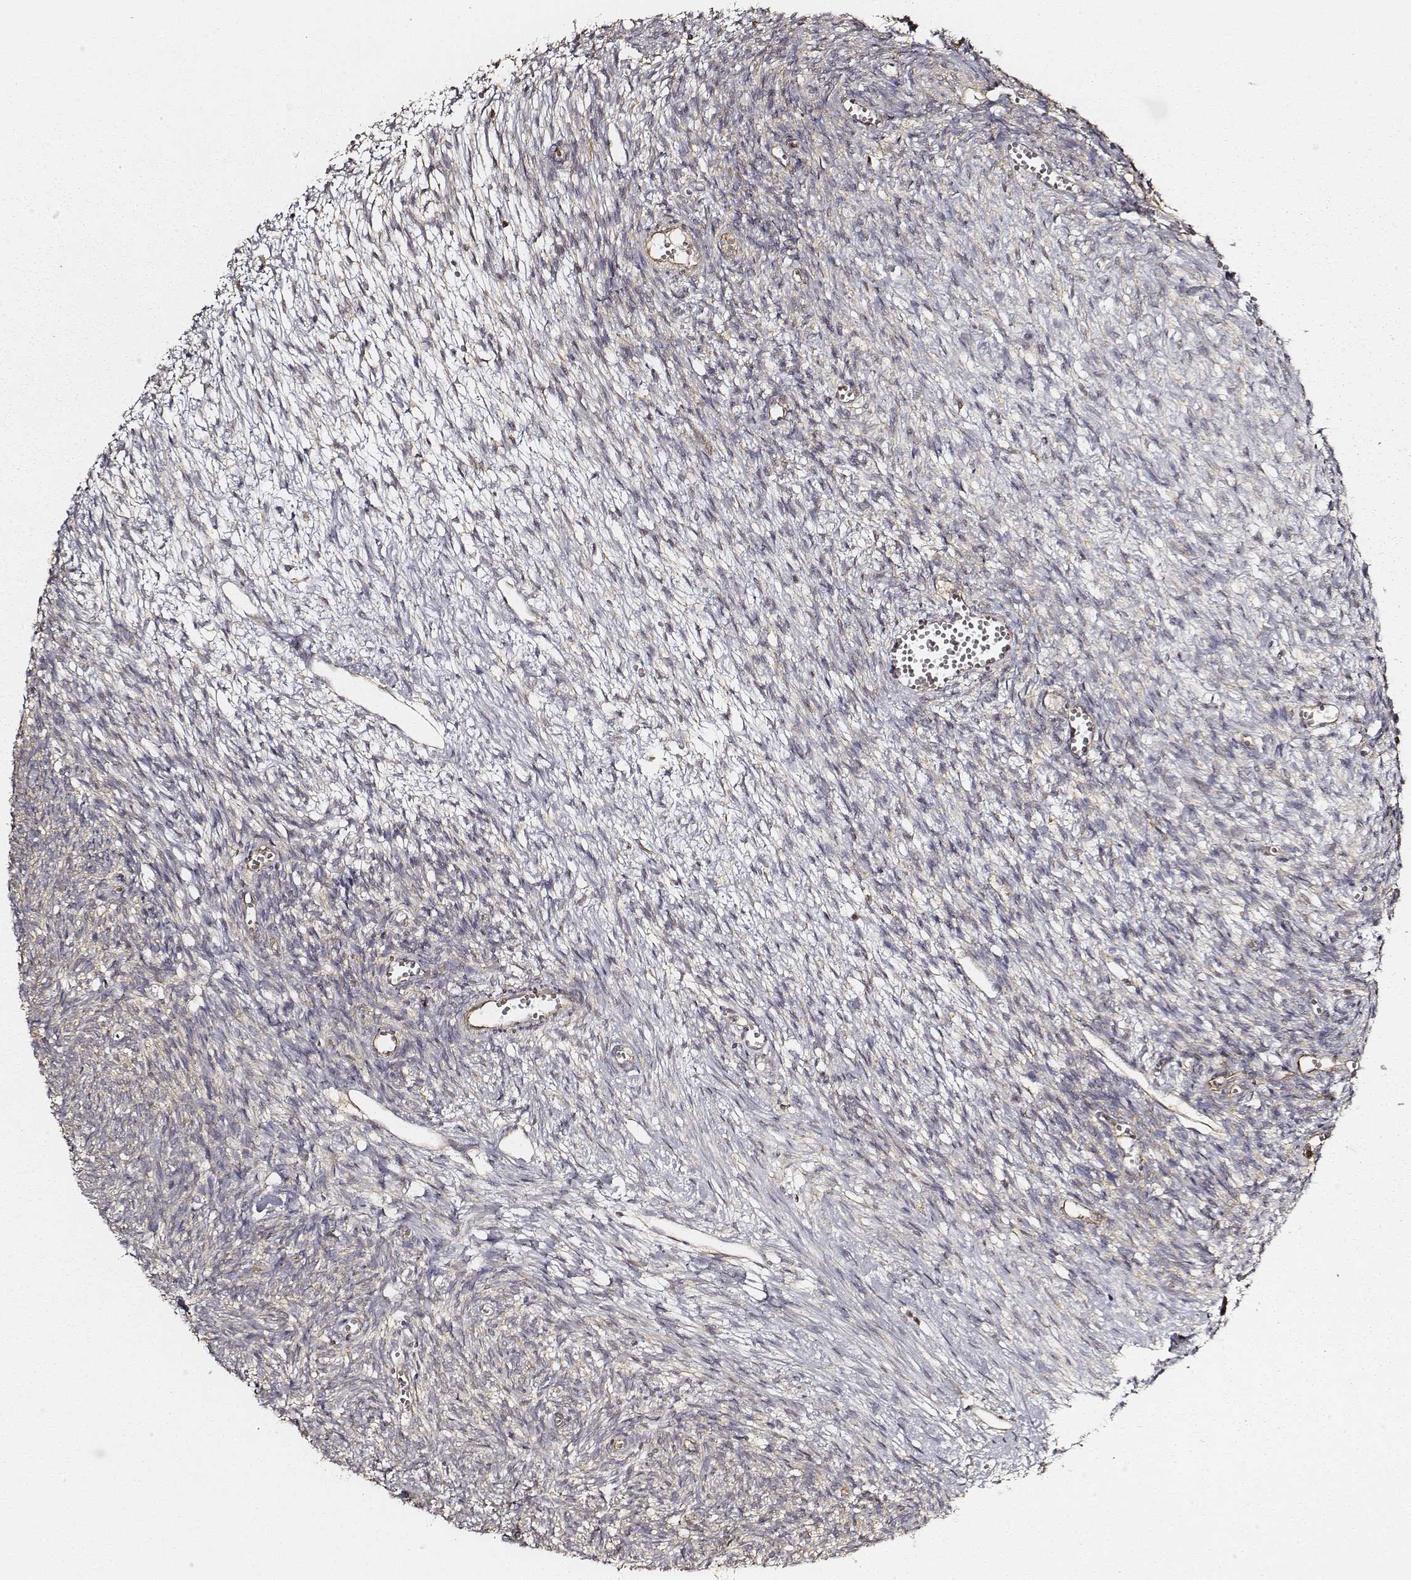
{"staining": {"intensity": "strong", "quantity": ">75%", "location": "cytoplasmic/membranous"}, "tissue": "ovary", "cell_type": "Follicle cells", "image_type": "normal", "snomed": [{"axis": "morphology", "description": "Normal tissue, NOS"}, {"axis": "topography", "description": "Ovary"}], "caption": "A brown stain labels strong cytoplasmic/membranous staining of a protein in follicle cells of benign ovary.", "gene": "CARS1", "patient": {"sex": "female", "age": 43}}